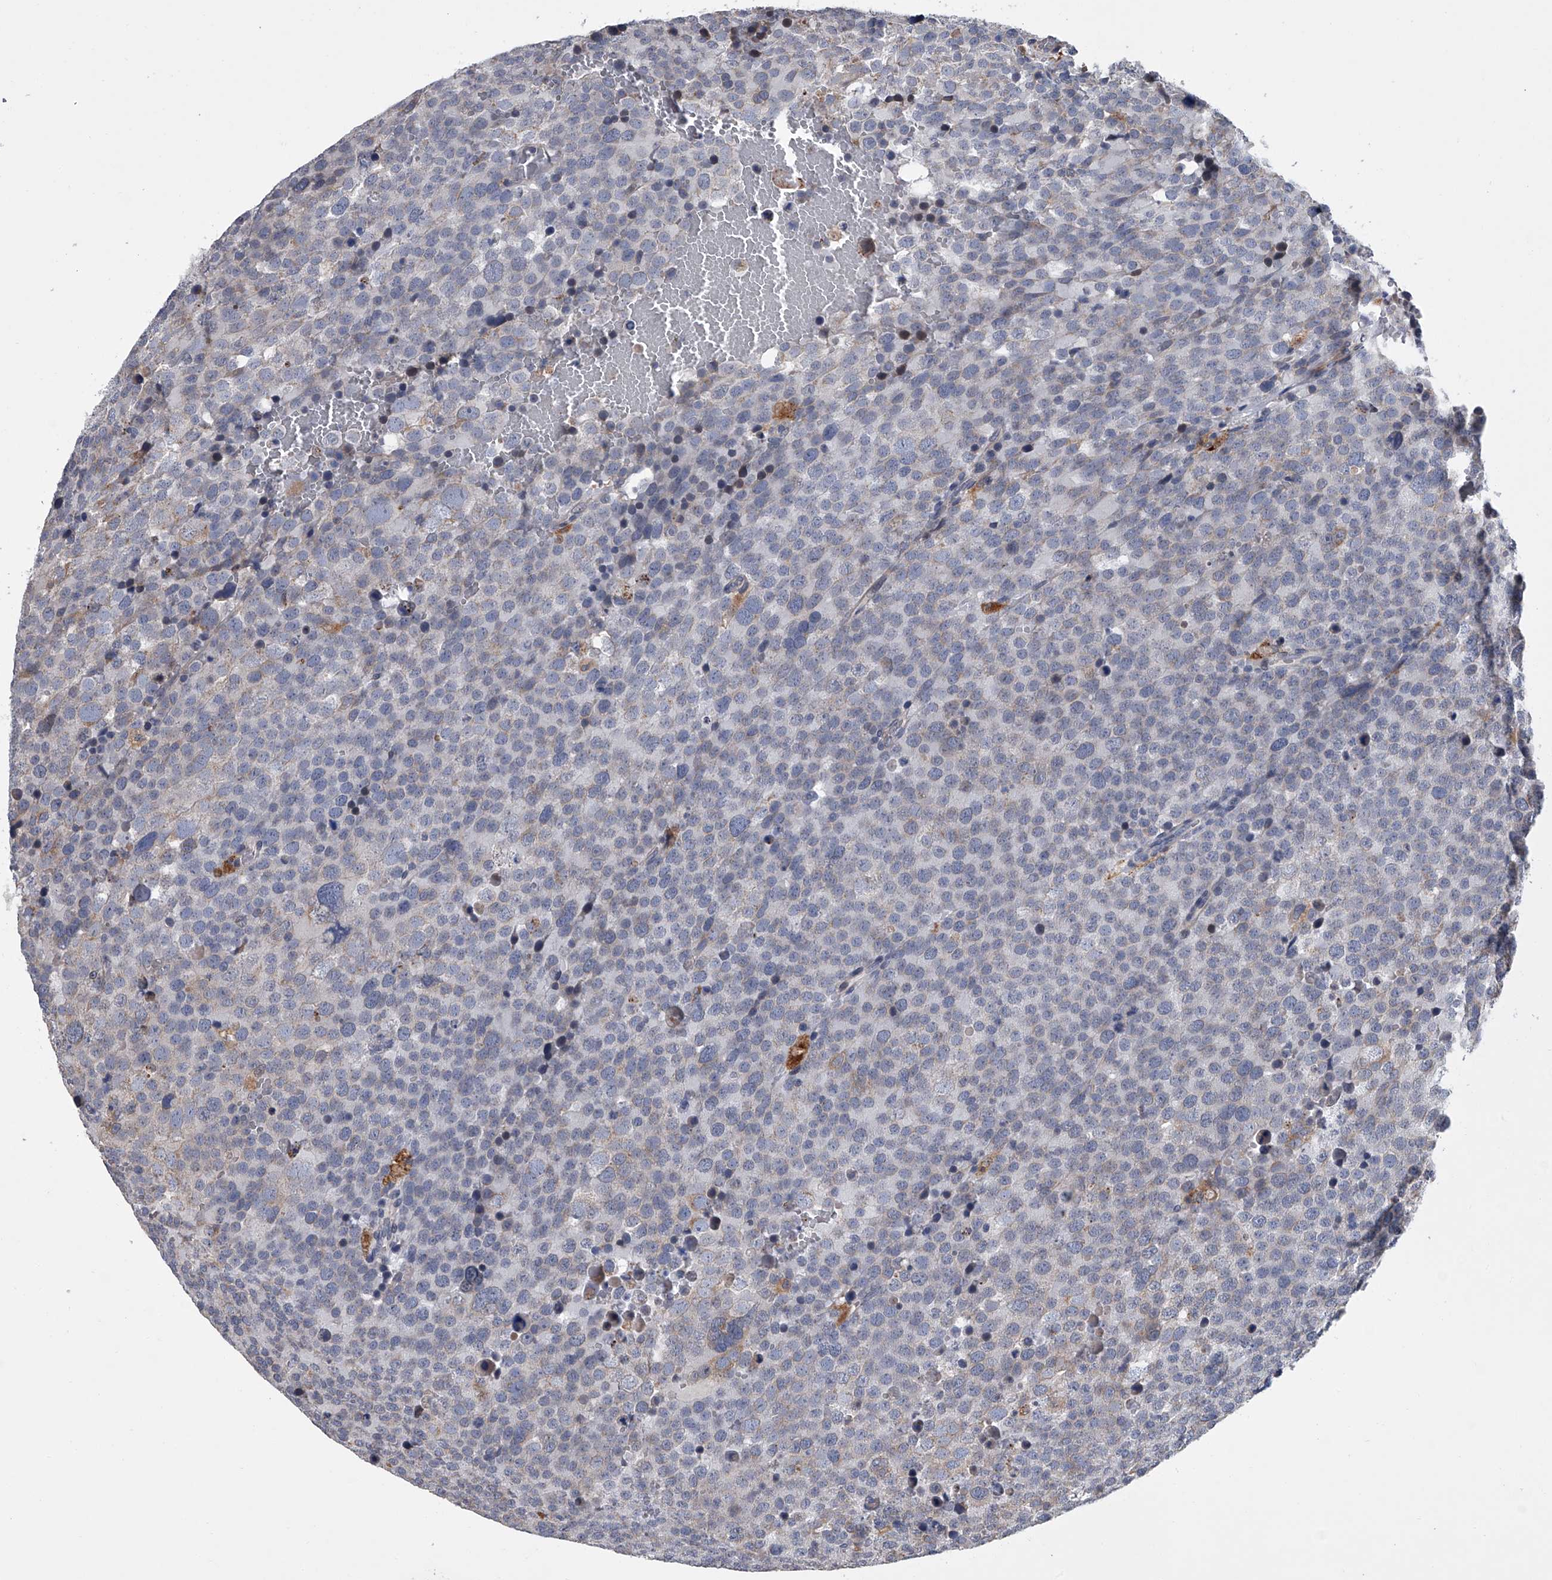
{"staining": {"intensity": "weak", "quantity": "<25%", "location": "cytoplasmic/membranous"}, "tissue": "testis cancer", "cell_type": "Tumor cells", "image_type": "cancer", "snomed": [{"axis": "morphology", "description": "Seminoma, NOS"}, {"axis": "topography", "description": "Testis"}], "caption": "A high-resolution histopathology image shows immunohistochemistry (IHC) staining of testis seminoma, which exhibits no significant expression in tumor cells. (DAB (3,3'-diaminobenzidine) immunohistochemistry (IHC), high magnification).", "gene": "TRIM8", "patient": {"sex": "male", "age": 71}}